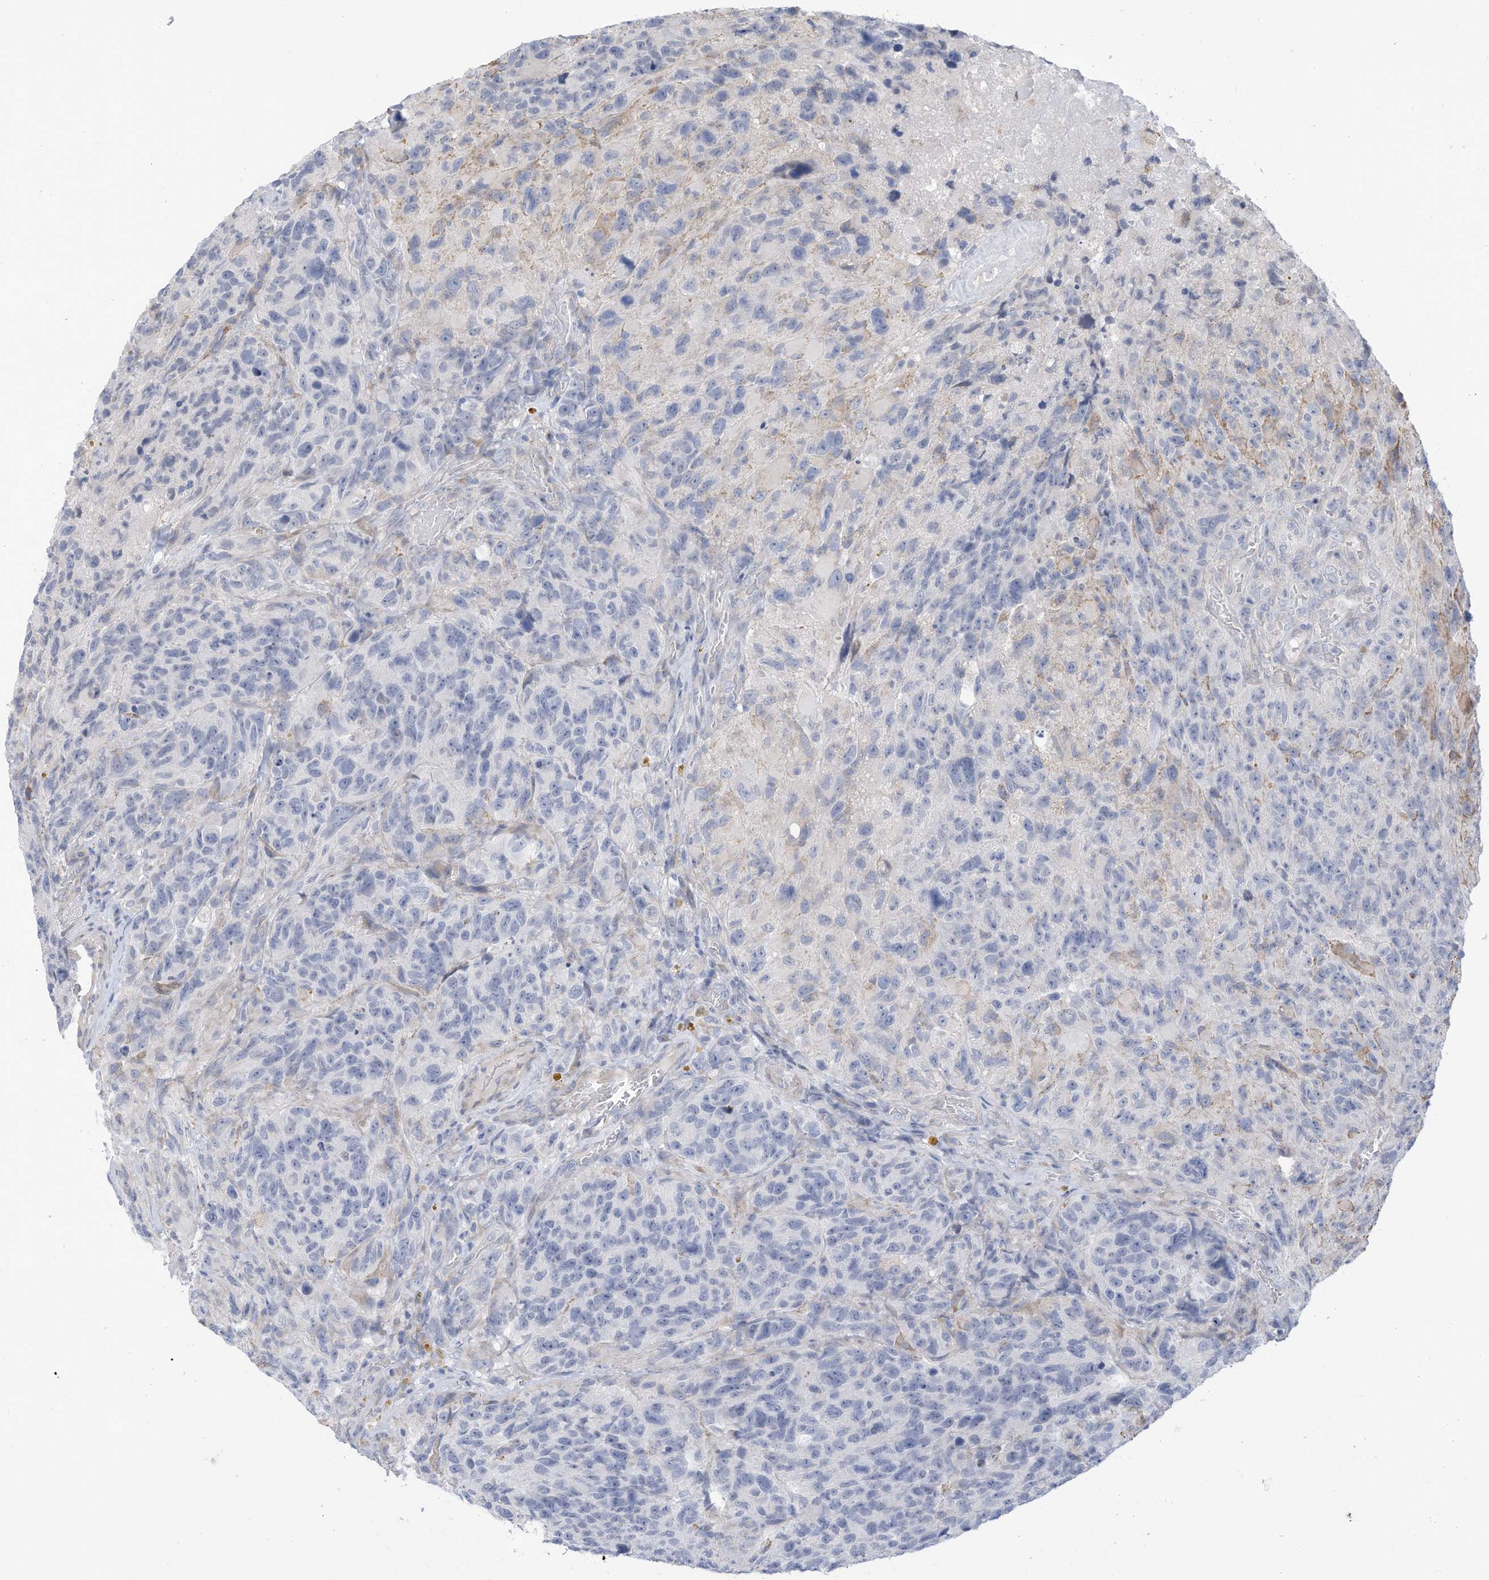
{"staining": {"intensity": "negative", "quantity": "none", "location": "none"}, "tissue": "glioma", "cell_type": "Tumor cells", "image_type": "cancer", "snomed": [{"axis": "morphology", "description": "Glioma, malignant, High grade"}, {"axis": "topography", "description": "Brain"}], "caption": "Micrograph shows no significant protein expression in tumor cells of malignant glioma (high-grade).", "gene": "ZNF292", "patient": {"sex": "male", "age": 69}}